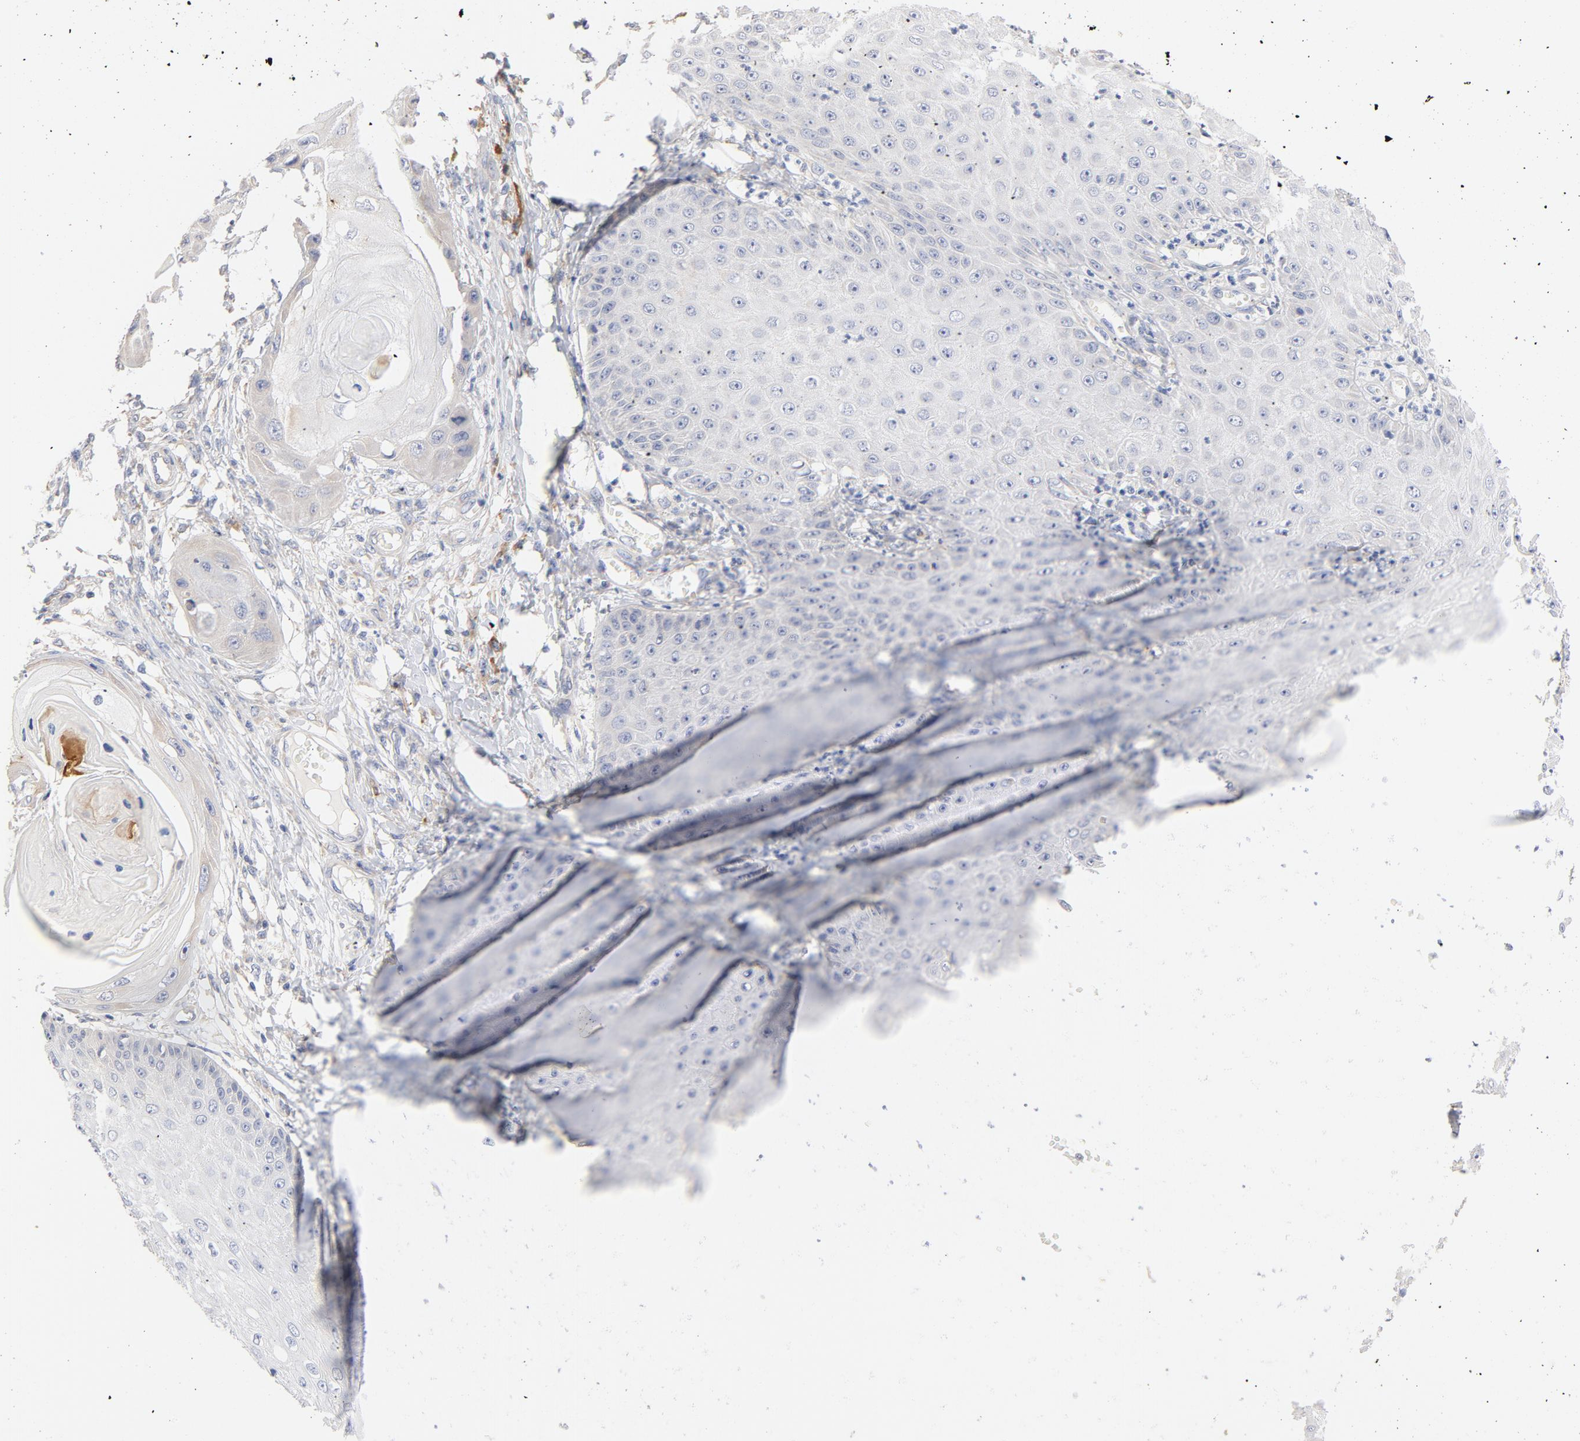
{"staining": {"intensity": "negative", "quantity": "none", "location": "none"}, "tissue": "skin cancer", "cell_type": "Tumor cells", "image_type": "cancer", "snomed": [{"axis": "morphology", "description": "Squamous cell carcinoma, NOS"}, {"axis": "topography", "description": "Skin"}], "caption": "Histopathology image shows no significant protein expression in tumor cells of skin cancer.", "gene": "TLR4", "patient": {"sex": "female", "age": 40}}